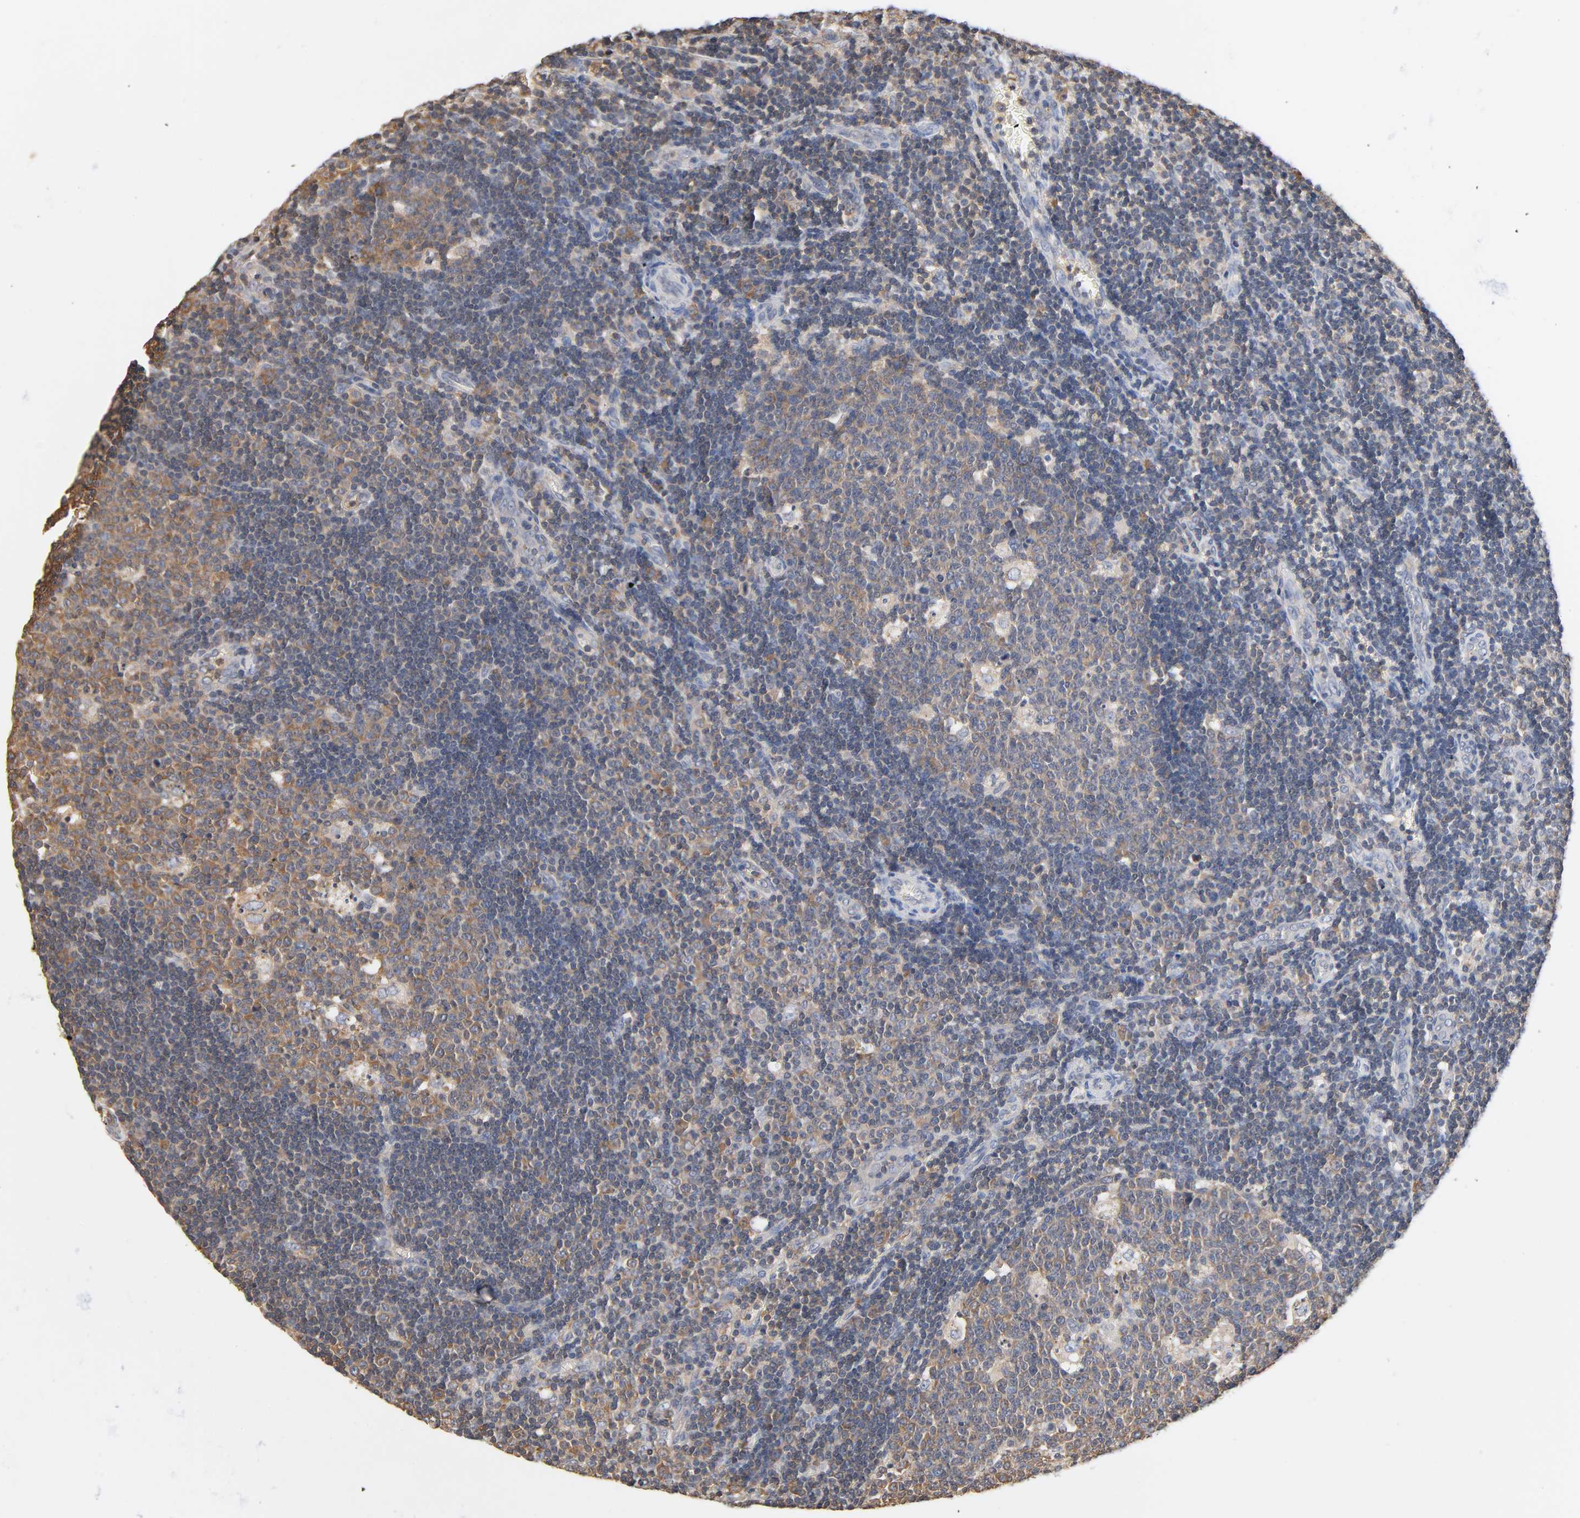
{"staining": {"intensity": "moderate", "quantity": ">75%", "location": "cytoplasmic/membranous"}, "tissue": "lymph node", "cell_type": "Germinal center cells", "image_type": "normal", "snomed": [{"axis": "morphology", "description": "Normal tissue, NOS"}, {"axis": "topography", "description": "Lymph node"}, {"axis": "topography", "description": "Salivary gland"}], "caption": "The photomicrograph demonstrates staining of unremarkable lymph node, revealing moderate cytoplasmic/membranous protein expression (brown color) within germinal center cells.", "gene": "ALDOA", "patient": {"sex": "male", "age": 8}}